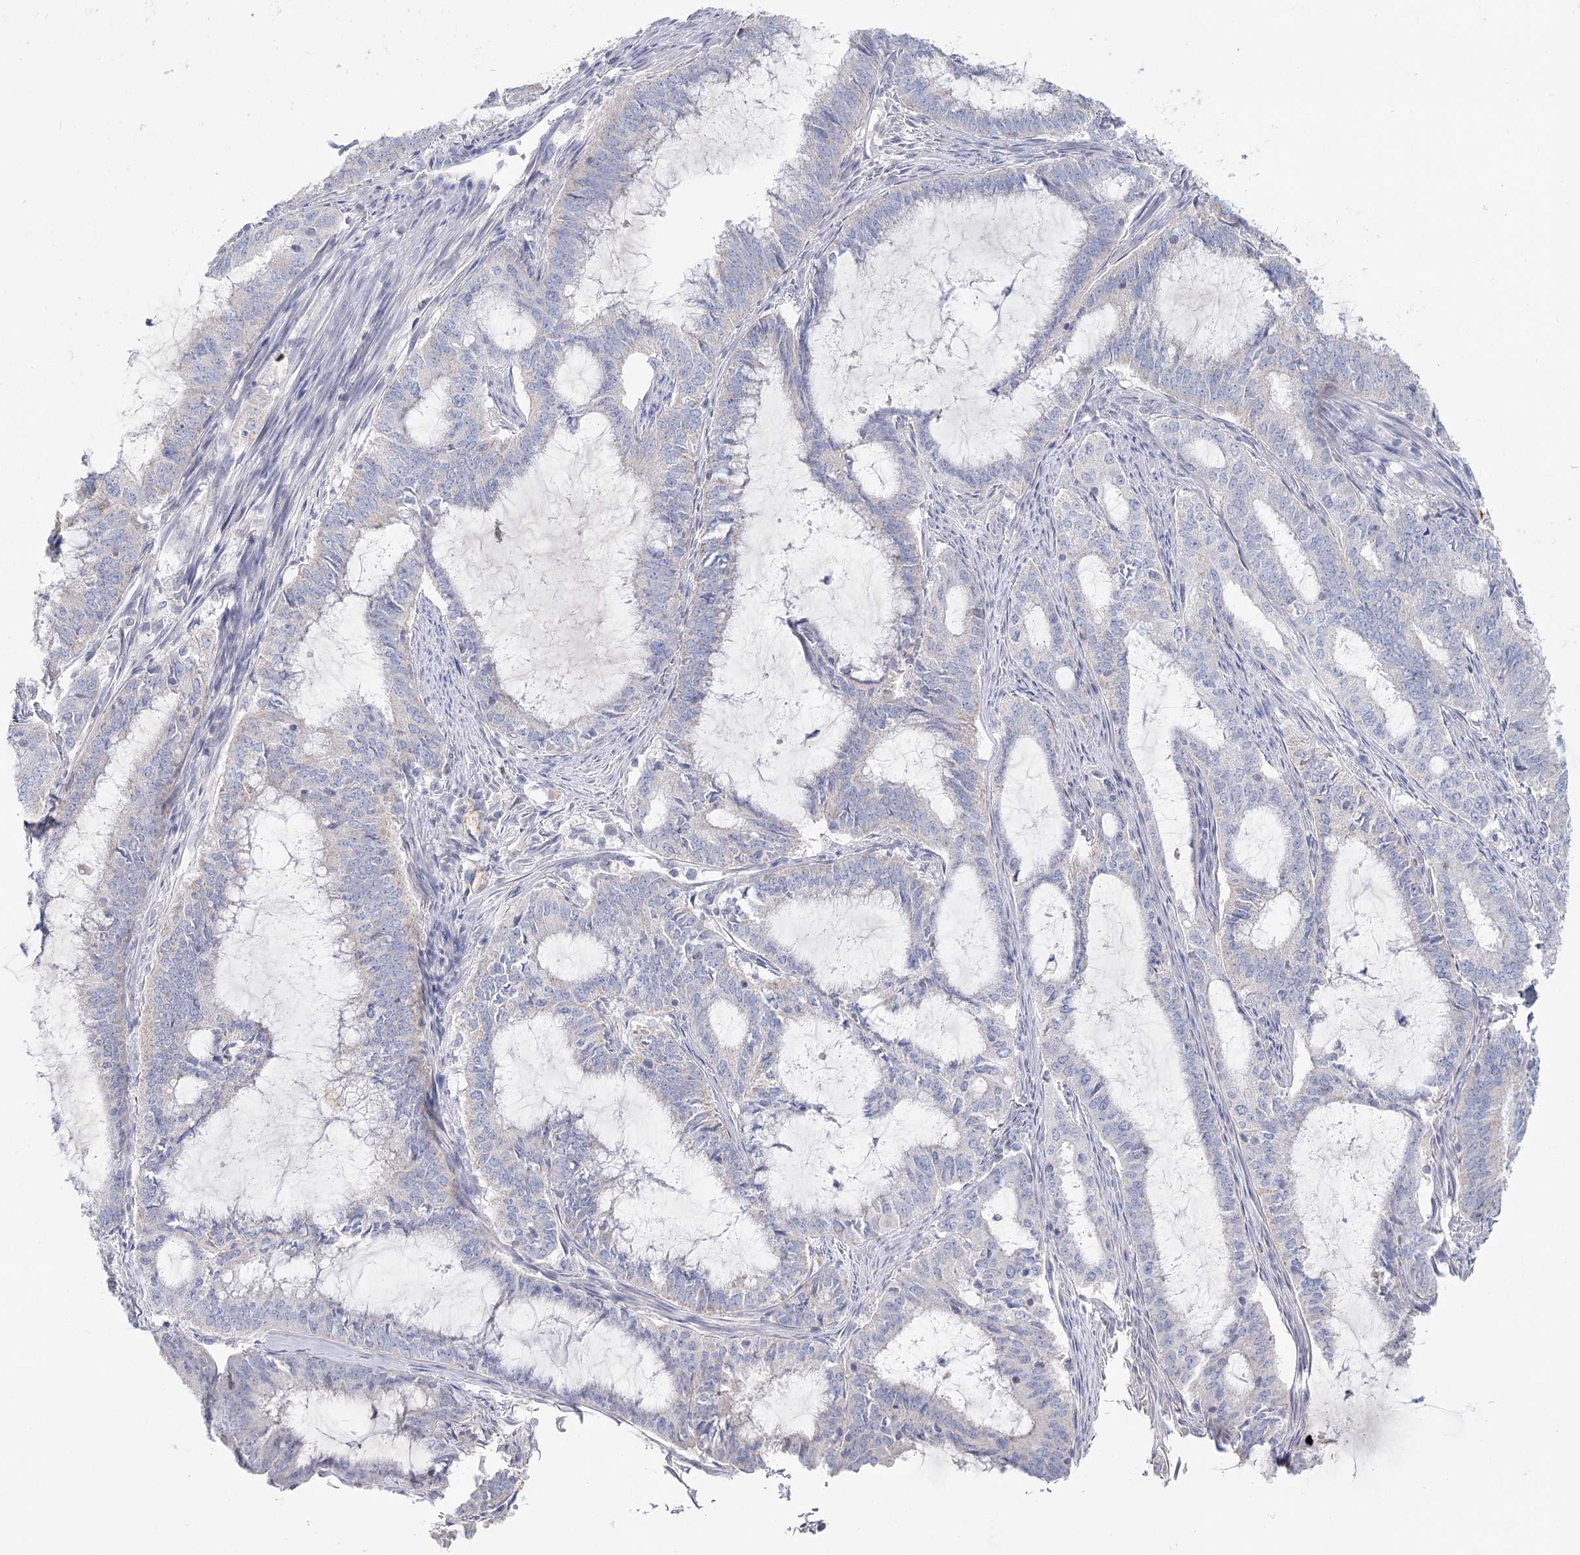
{"staining": {"intensity": "negative", "quantity": "none", "location": "none"}, "tissue": "endometrial cancer", "cell_type": "Tumor cells", "image_type": "cancer", "snomed": [{"axis": "morphology", "description": "Adenocarcinoma, NOS"}, {"axis": "topography", "description": "Endometrium"}], "caption": "Tumor cells are negative for protein expression in human endometrial cancer.", "gene": "ARHGAP44", "patient": {"sex": "female", "age": 51}}